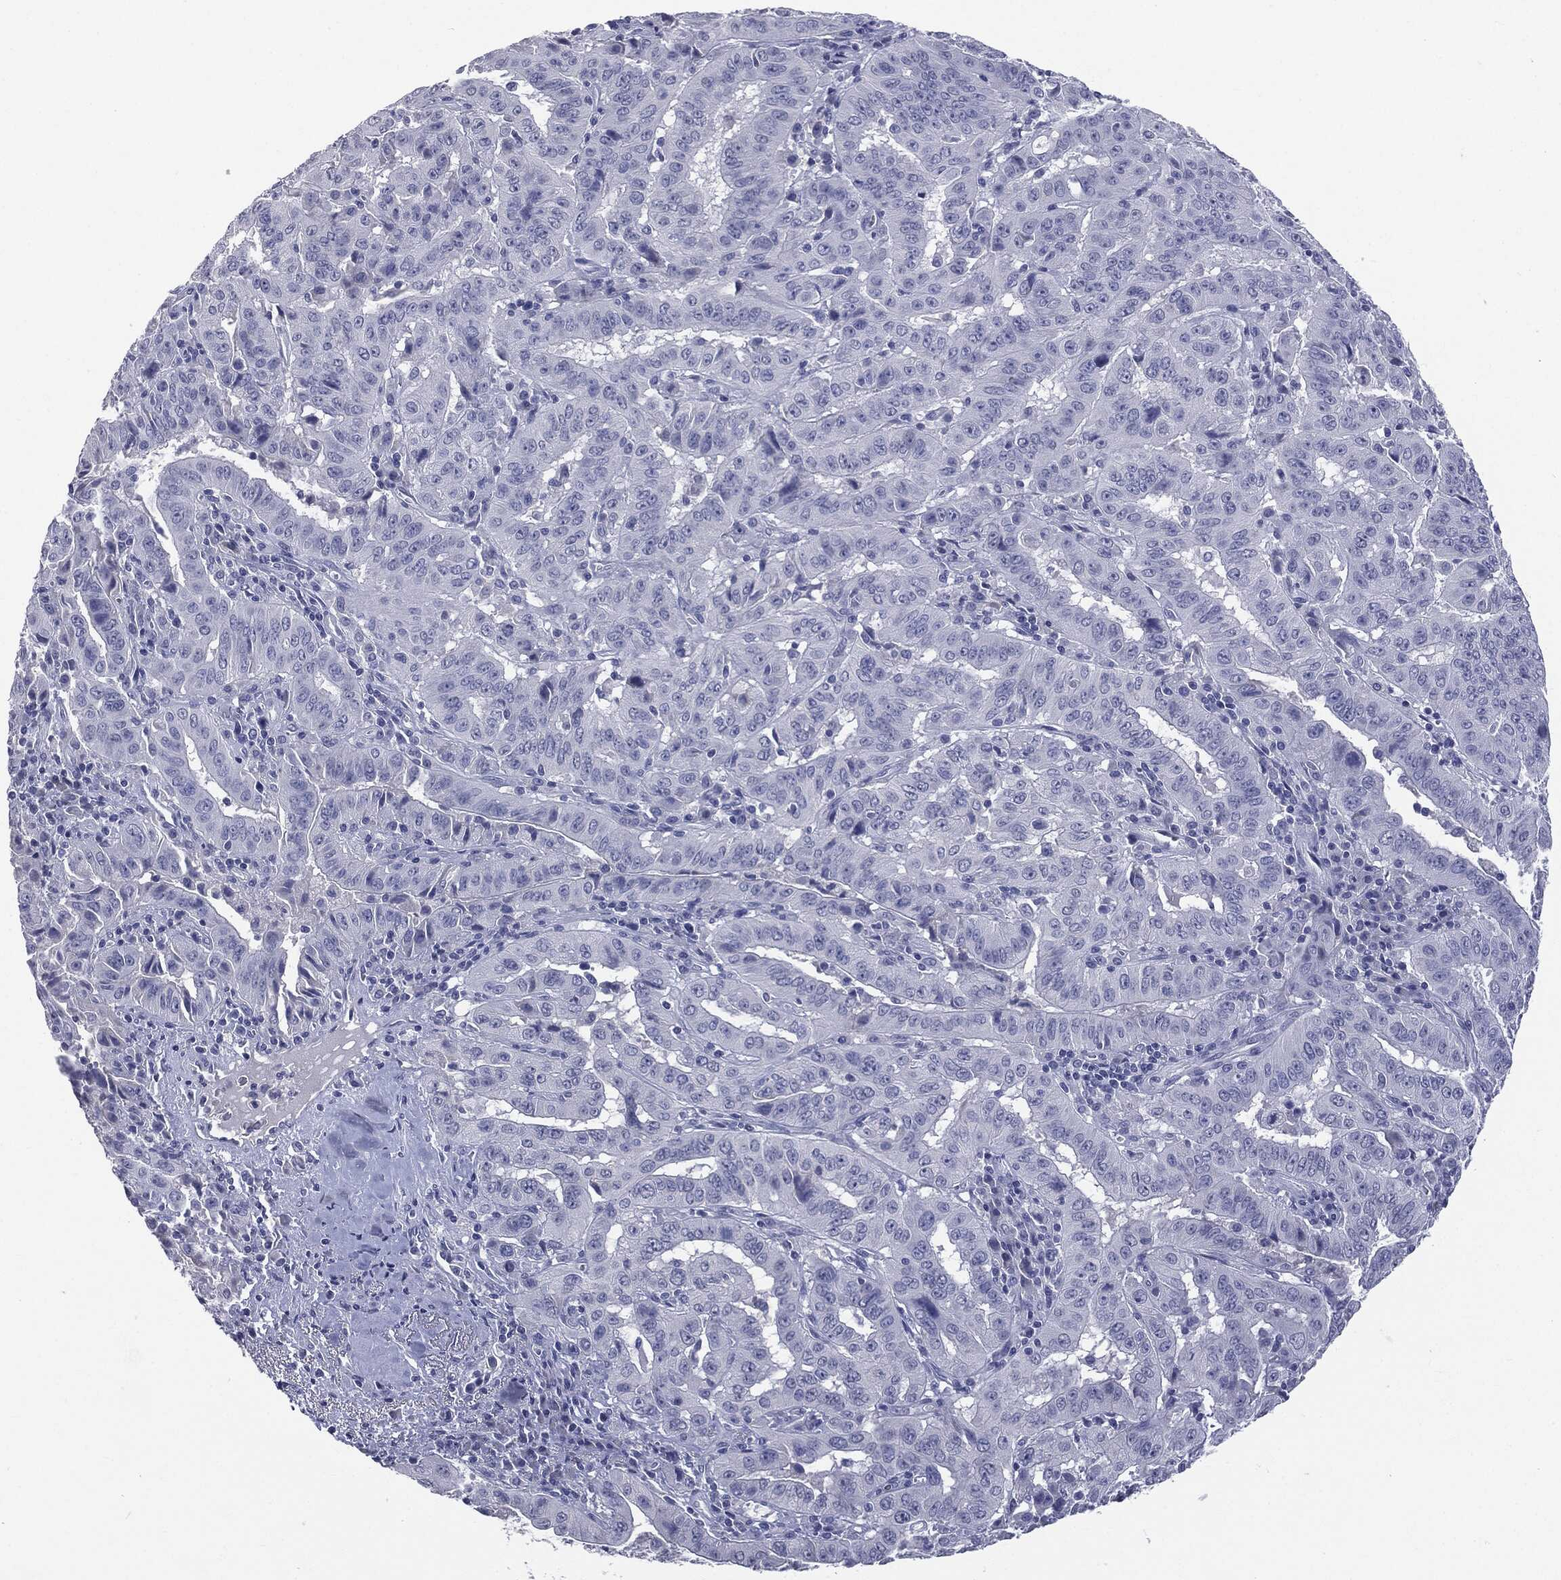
{"staining": {"intensity": "negative", "quantity": "none", "location": "none"}, "tissue": "pancreatic cancer", "cell_type": "Tumor cells", "image_type": "cancer", "snomed": [{"axis": "morphology", "description": "Adenocarcinoma, NOS"}, {"axis": "topography", "description": "Pancreas"}], "caption": "Immunohistochemistry of pancreatic cancer (adenocarcinoma) shows no staining in tumor cells.", "gene": "TSHB", "patient": {"sex": "male", "age": 63}}